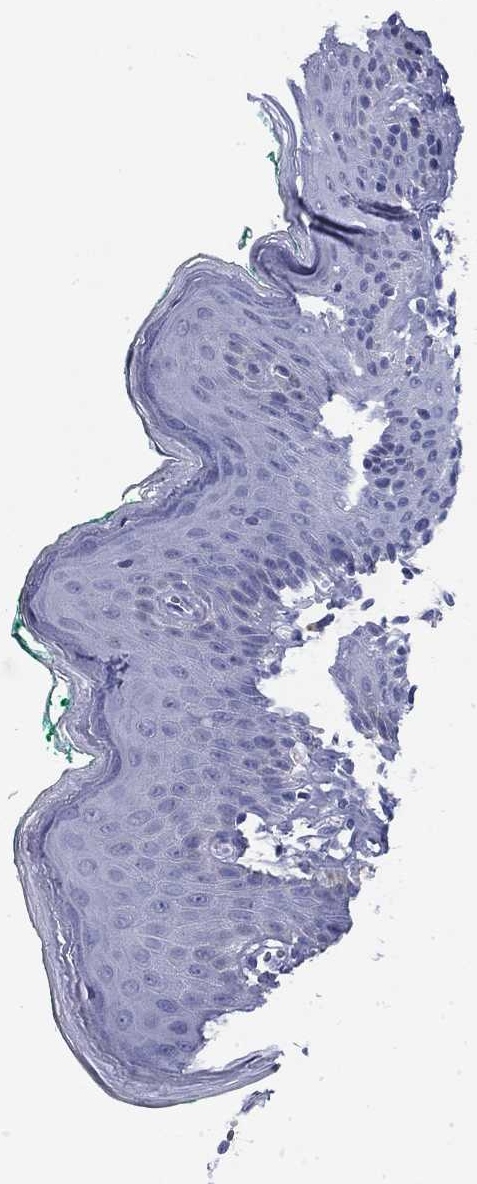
{"staining": {"intensity": "negative", "quantity": "none", "location": "none"}, "tissue": "skin", "cell_type": "Epidermal cells", "image_type": "normal", "snomed": [{"axis": "morphology", "description": "Normal tissue, NOS"}, {"axis": "topography", "description": "Vulva"}], "caption": "Image shows no protein positivity in epidermal cells of unremarkable skin. The staining is performed using DAB brown chromogen with nuclei counter-stained in using hematoxylin.", "gene": "CD79B", "patient": {"sex": "female", "age": 66}}